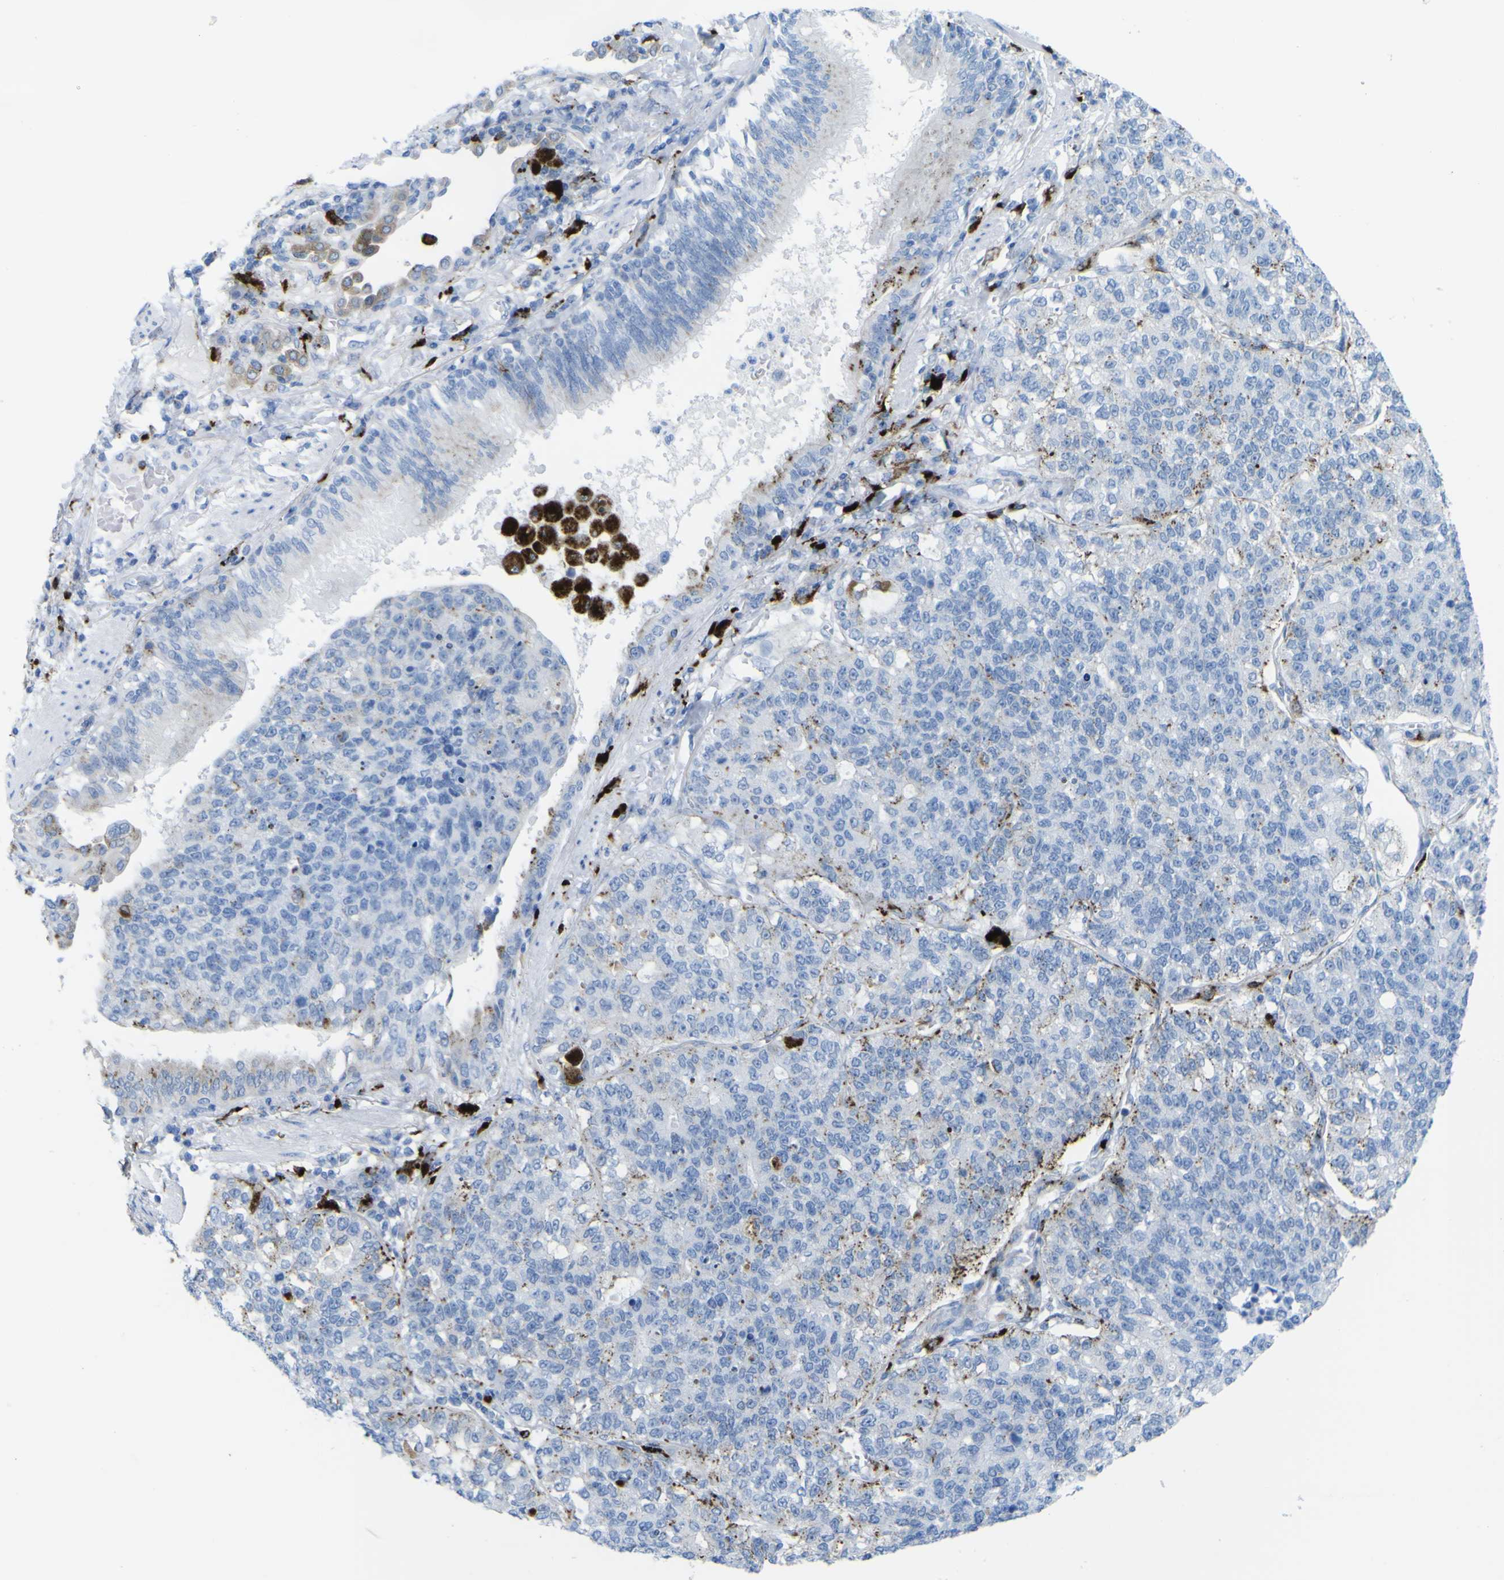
{"staining": {"intensity": "weak", "quantity": "25%-75%", "location": "cytoplasmic/membranous"}, "tissue": "lung cancer", "cell_type": "Tumor cells", "image_type": "cancer", "snomed": [{"axis": "morphology", "description": "Adenocarcinoma, NOS"}, {"axis": "topography", "description": "Lung"}], "caption": "Human lung cancer stained with a protein marker shows weak staining in tumor cells.", "gene": "PLD3", "patient": {"sex": "male", "age": 49}}